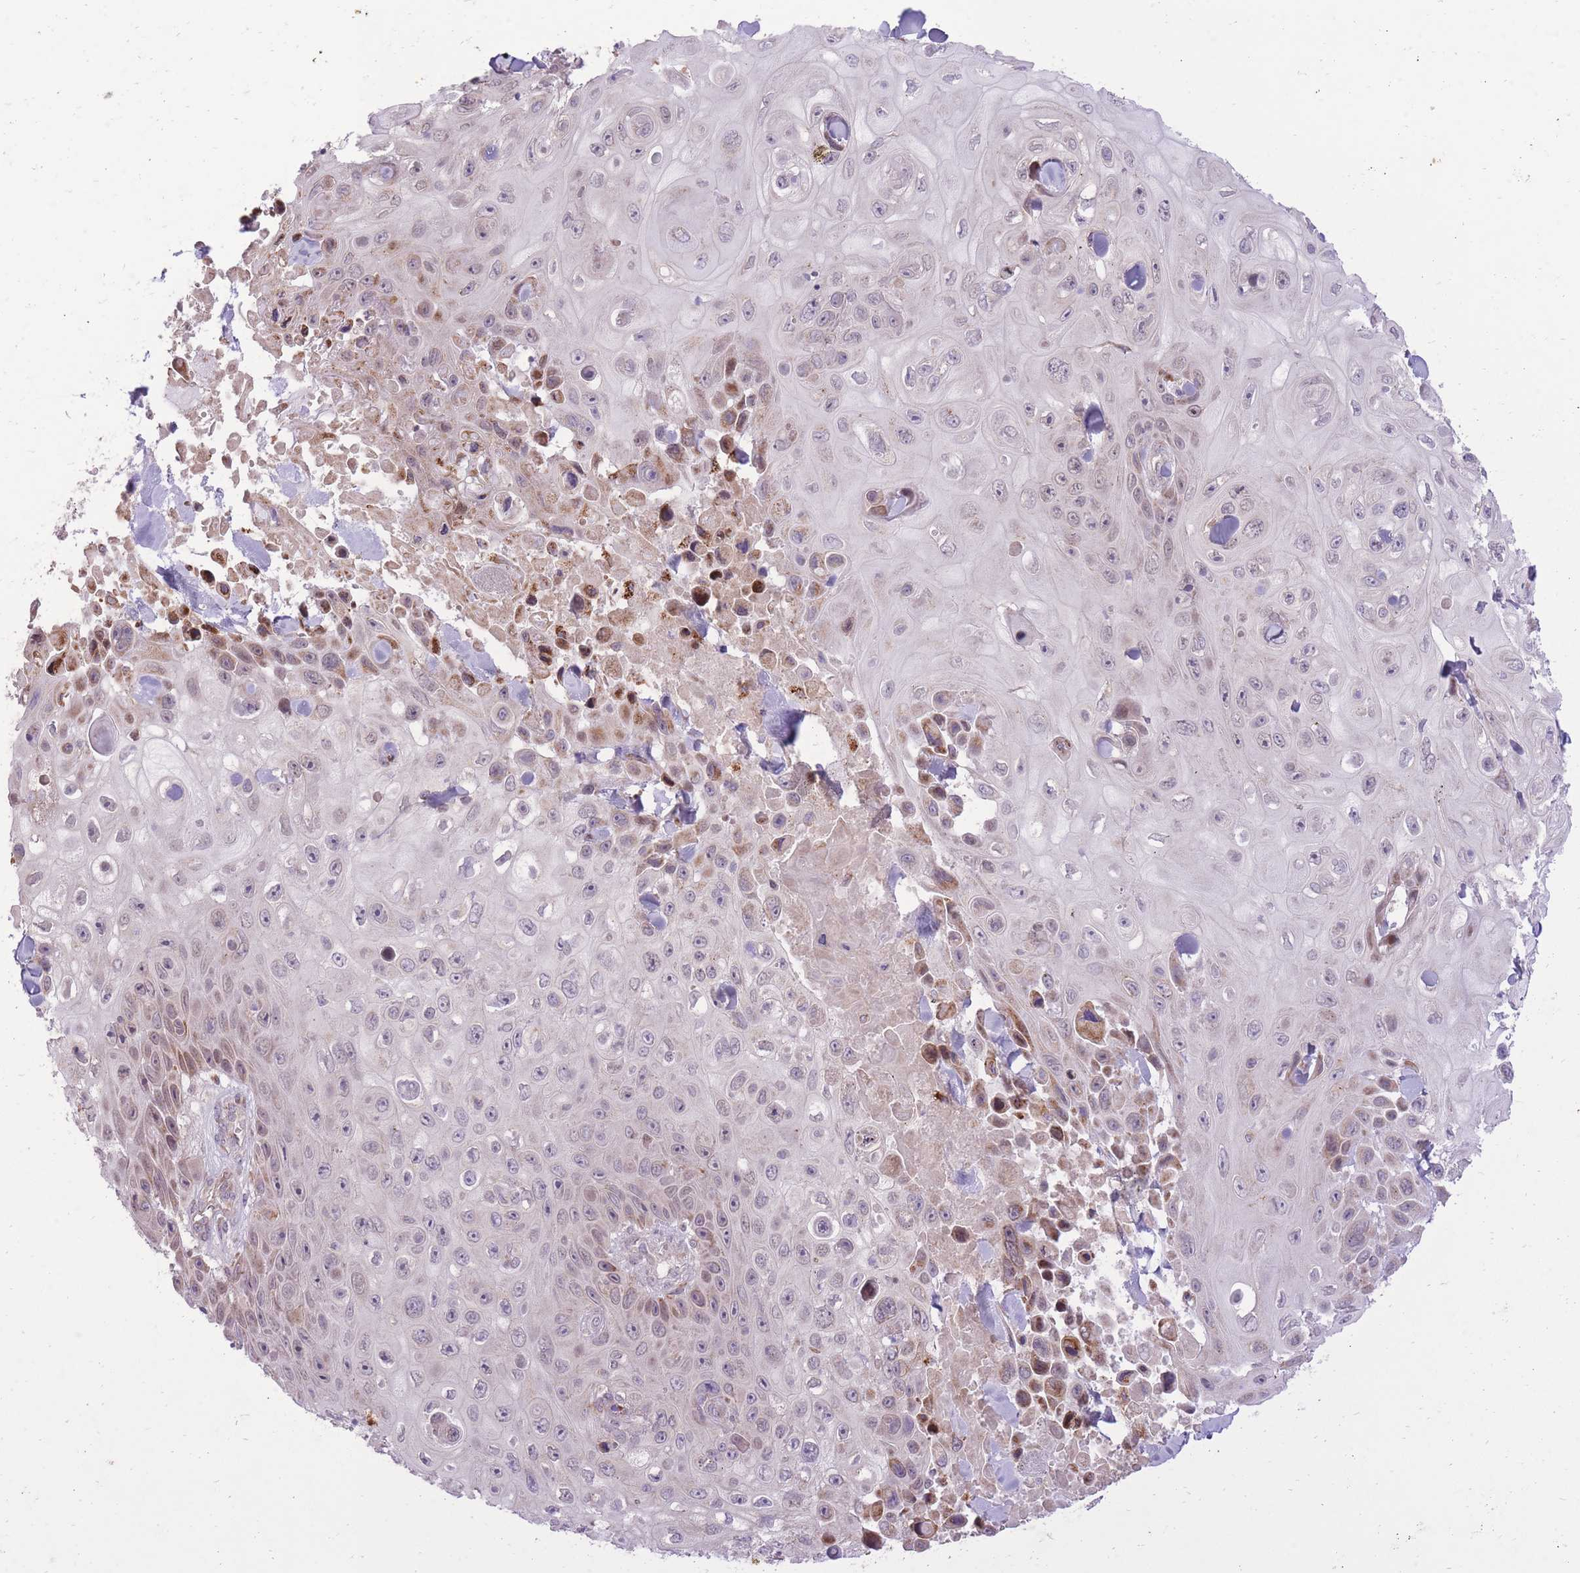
{"staining": {"intensity": "weak", "quantity": "<25%", "location": "cytoplasmic/membranous,nuclear"}, "tissue": "skin cancer", "cell_type": "Tumor cells", "image_type": "cancer", "snomed": [{"axis": "morphology", "description": "Squamous cell carcinoma, NOS"}, {"axis": "topography", "description": "Skin"}], "caption": "IHC photomicrograph of human skin cancer stained for a protein (brown), which exhibits no expression in tumor cells. Brightfield microscopy of immunohistochemistry stained with DAB (3,3'-diaminobenzidine) (brown) and hematoxylin (blue), captured at high magnification.", "gene": "SLC4A4", "patient": {"sex": "male", "age": 82}}